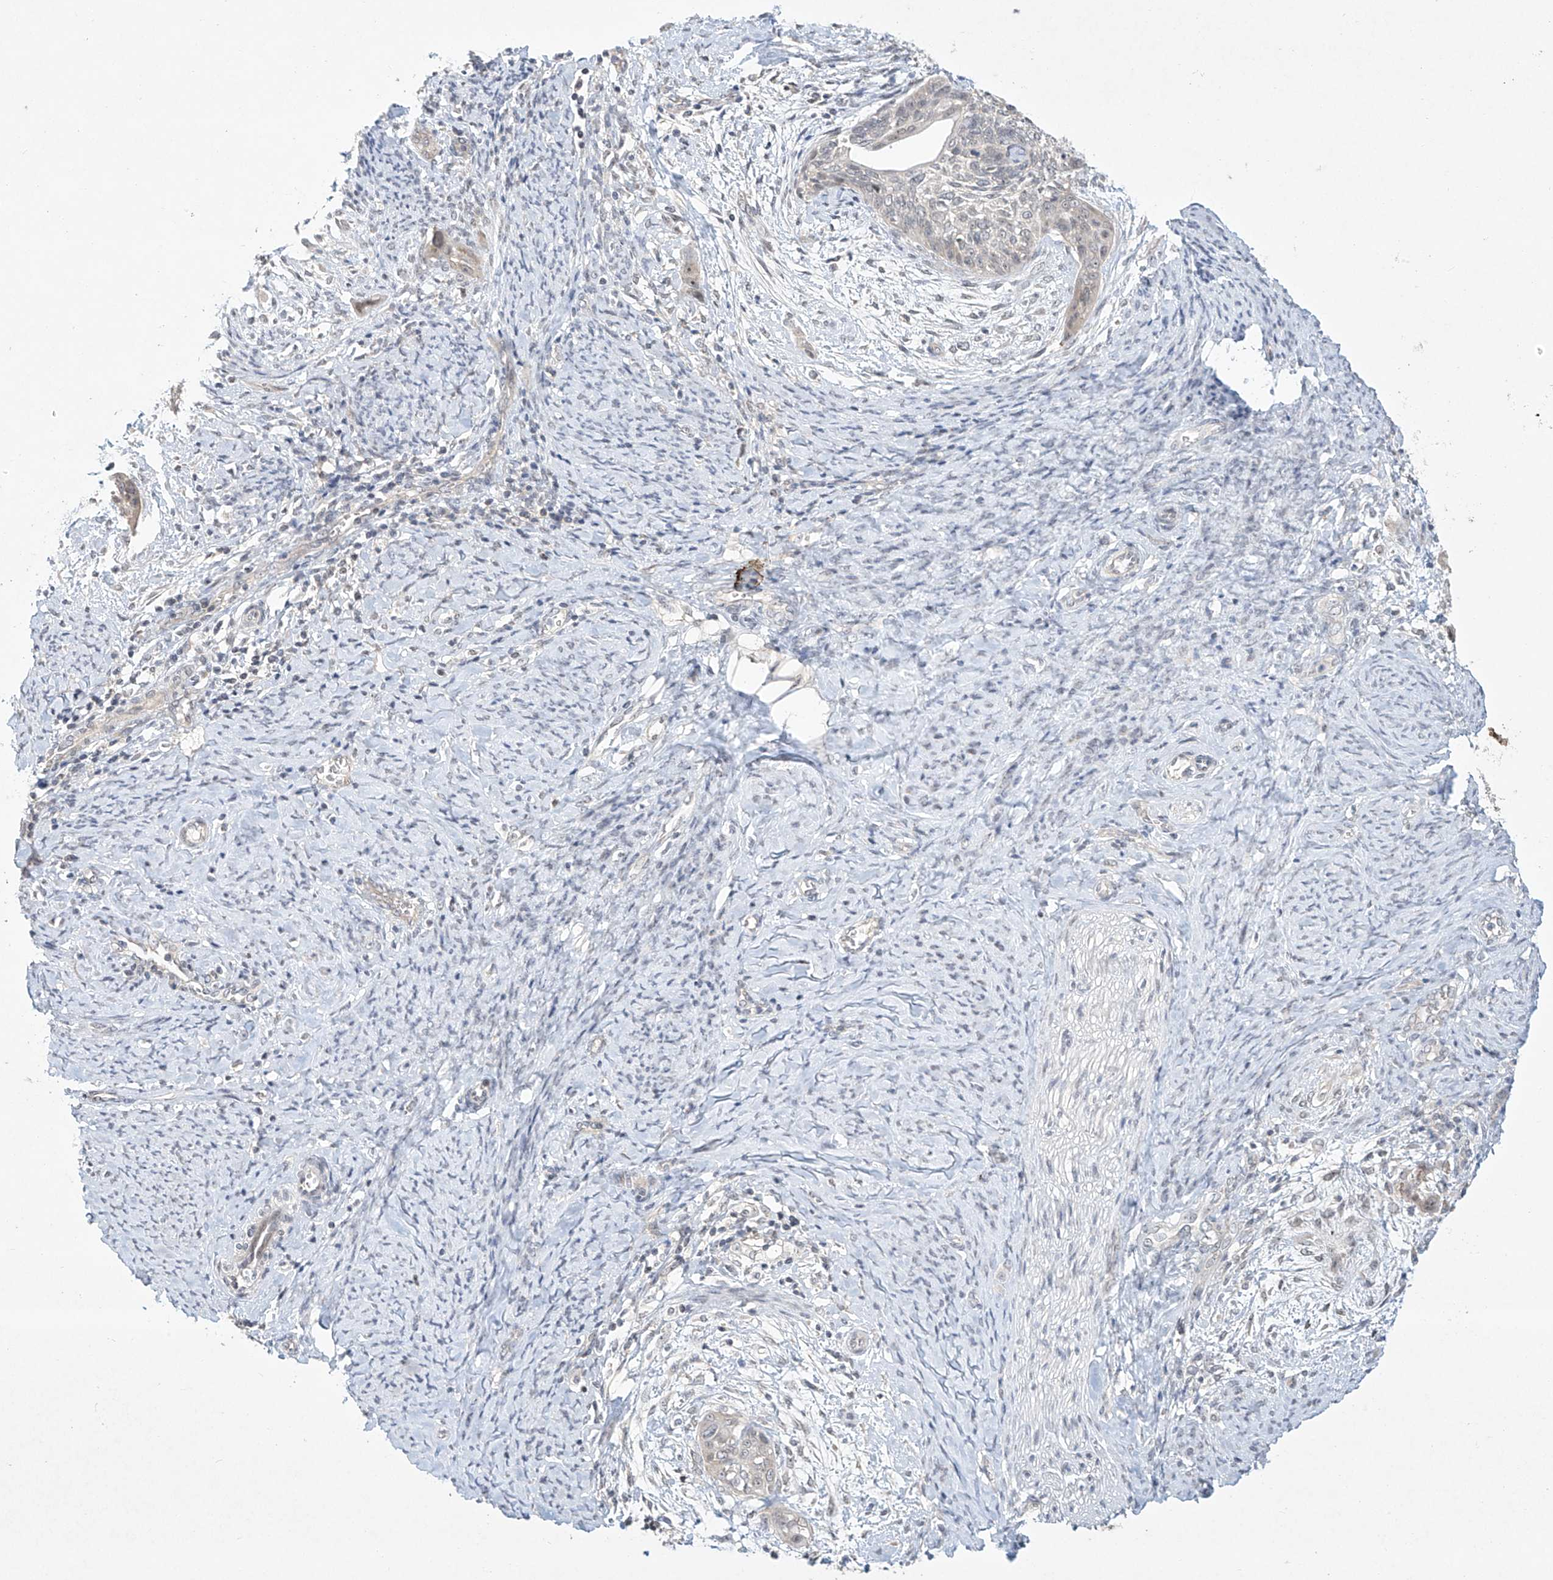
{"staining": {"intensity": "negative", "quantity": "none", "location": "none"}, "tissue": "cervical cancer", "cell_type": "Tumor cells", "image_type": "cancer", "snomed": [{"axis": "morphology", "description": "Squamous cell carcinoma, NOS"}, {"axis": "topography", "description": "Cervix"}], "caption": "The micrograph shows no staining of tumor cells in squamous cell carcinoma (cervical).", "gene": "TASP1", "patient": {"sex": "female", "age": 33}}